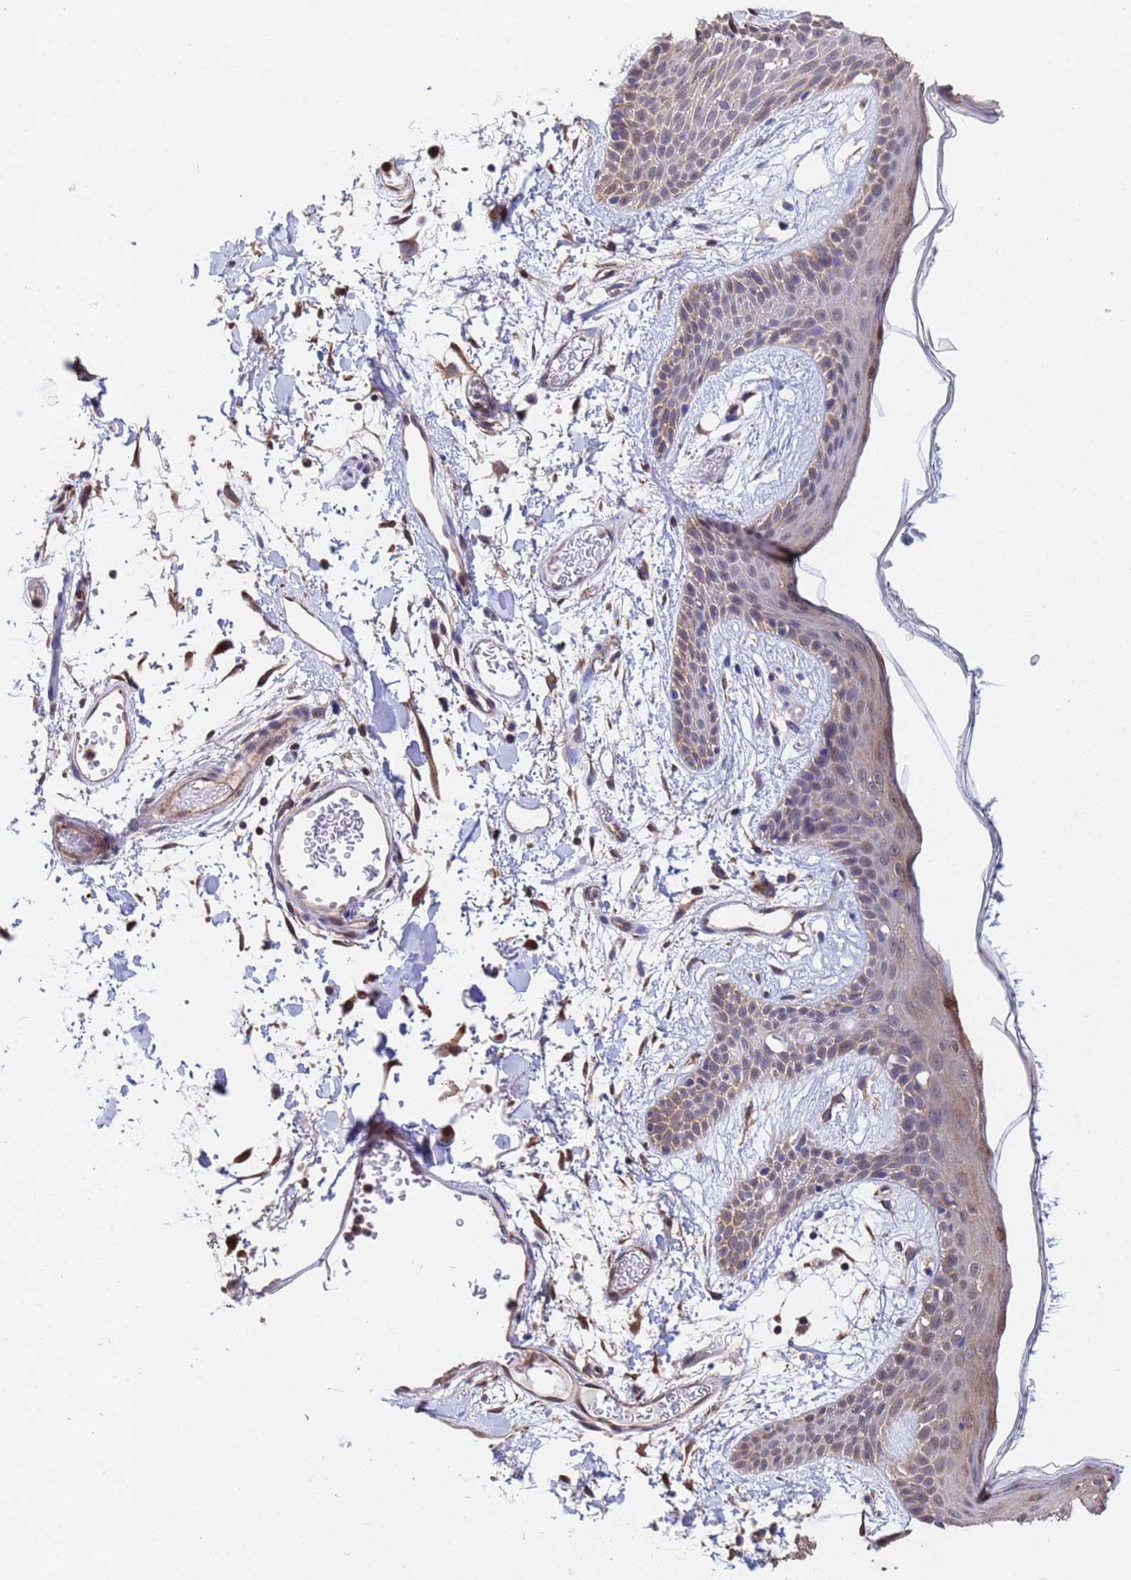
{"staining": {"intensity": "moderate", "quantity": ">75%", "location": "cytoplasmic/membranous"}, "tissue": "skin", "cell_type": "Fibroblasts", "image_type": "normal", "snomed": [{"axis": "morphology", "description": "Normal tissue, NOS"}, {"axis": "topography", "description": "Skin"}], "caption": "Brown immunohistochemical staining in normal skin exhibits moderate cytoplasmic/membranous positivity in about >75% of fibroblasts. (DAB IHC, brown staining for protein, blue staining for nuclei).", "gene": "FAM25A", "patient": {"sex": "male", "age": 79}}